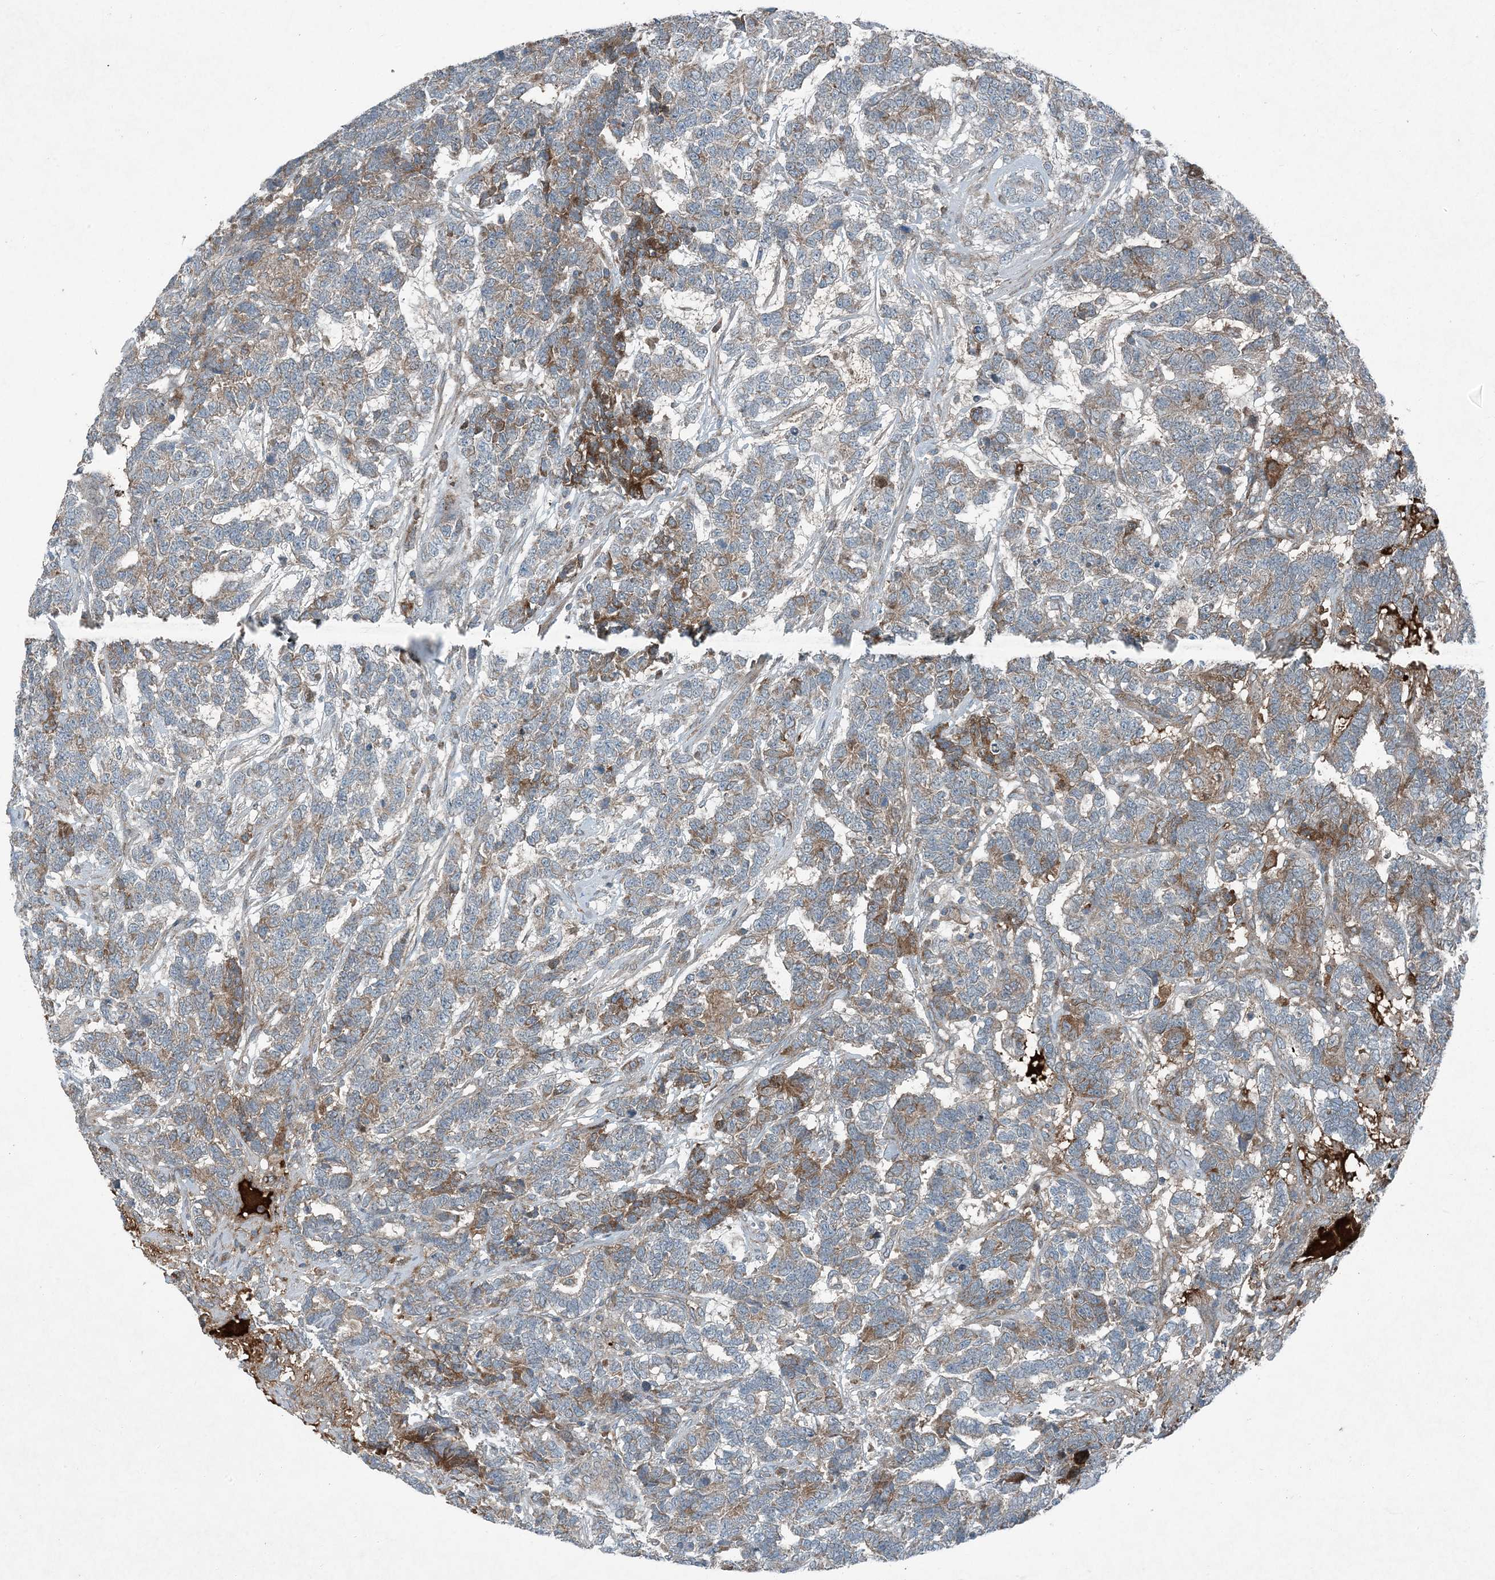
{"staining": {"intensity": "moderate", "quantity": "<25%", "location": "cytoplasmic/membranous"}, "tissue": "testis cancer", "cell_type": "Tumor cells", "image_type": "cancer", "snomed": [{"axis": "morphology", "description": "Carcinoma, Embryonal, NOS"}, {"axis": "topography", "description": "Testis"}], "caption": "Brown immunohistochemical staining in human testis cancer (embryonal carcinoma) demonstrates moderate cytoplasmic/membranous expression in approximately <25% of tumor cells.", "gene": "APOM", "patient": {"sex": "male", "age": 26}}